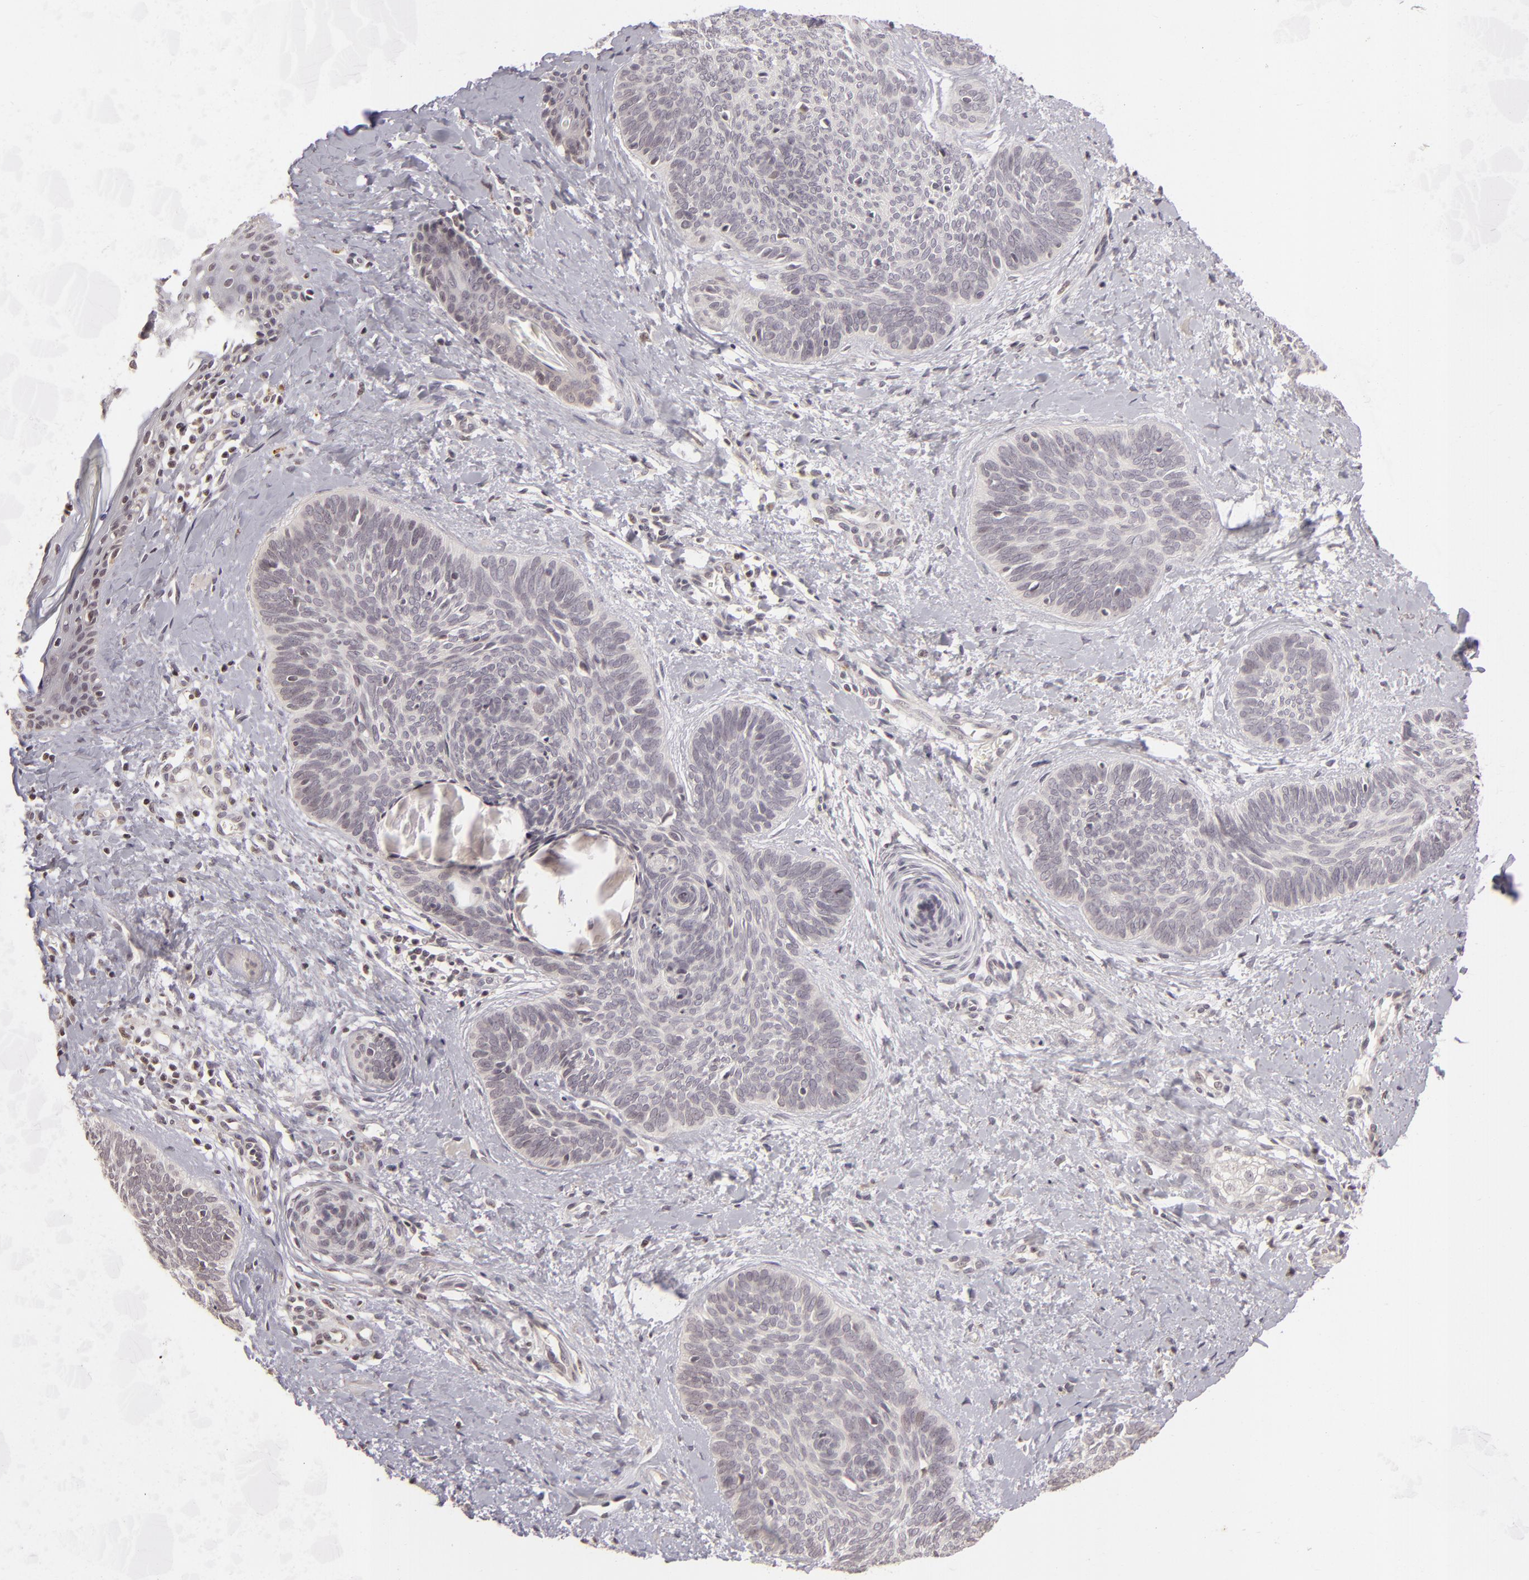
{"staining": {"intensity": "negative", "quantity": "none", "location": "none"}, "tissue": "skin cancer", "cell_type": "Tumor cells", "image_type": "cancer", "snomed": [{"axis": "morphology", "description": "Basal cell carcinoma"}, {"axis": "topography", "description": "Skin"}], "caption": "Tumor cells are negative for brown protein staining in skin cancer (basal cell carcinoma). (DAB (3,3'-diaminobenzidine) IHC visualized using brightfield microscopy, high magnification).", "gene": "AKAP6", "patient": {"sex": "female", "age": 81}}